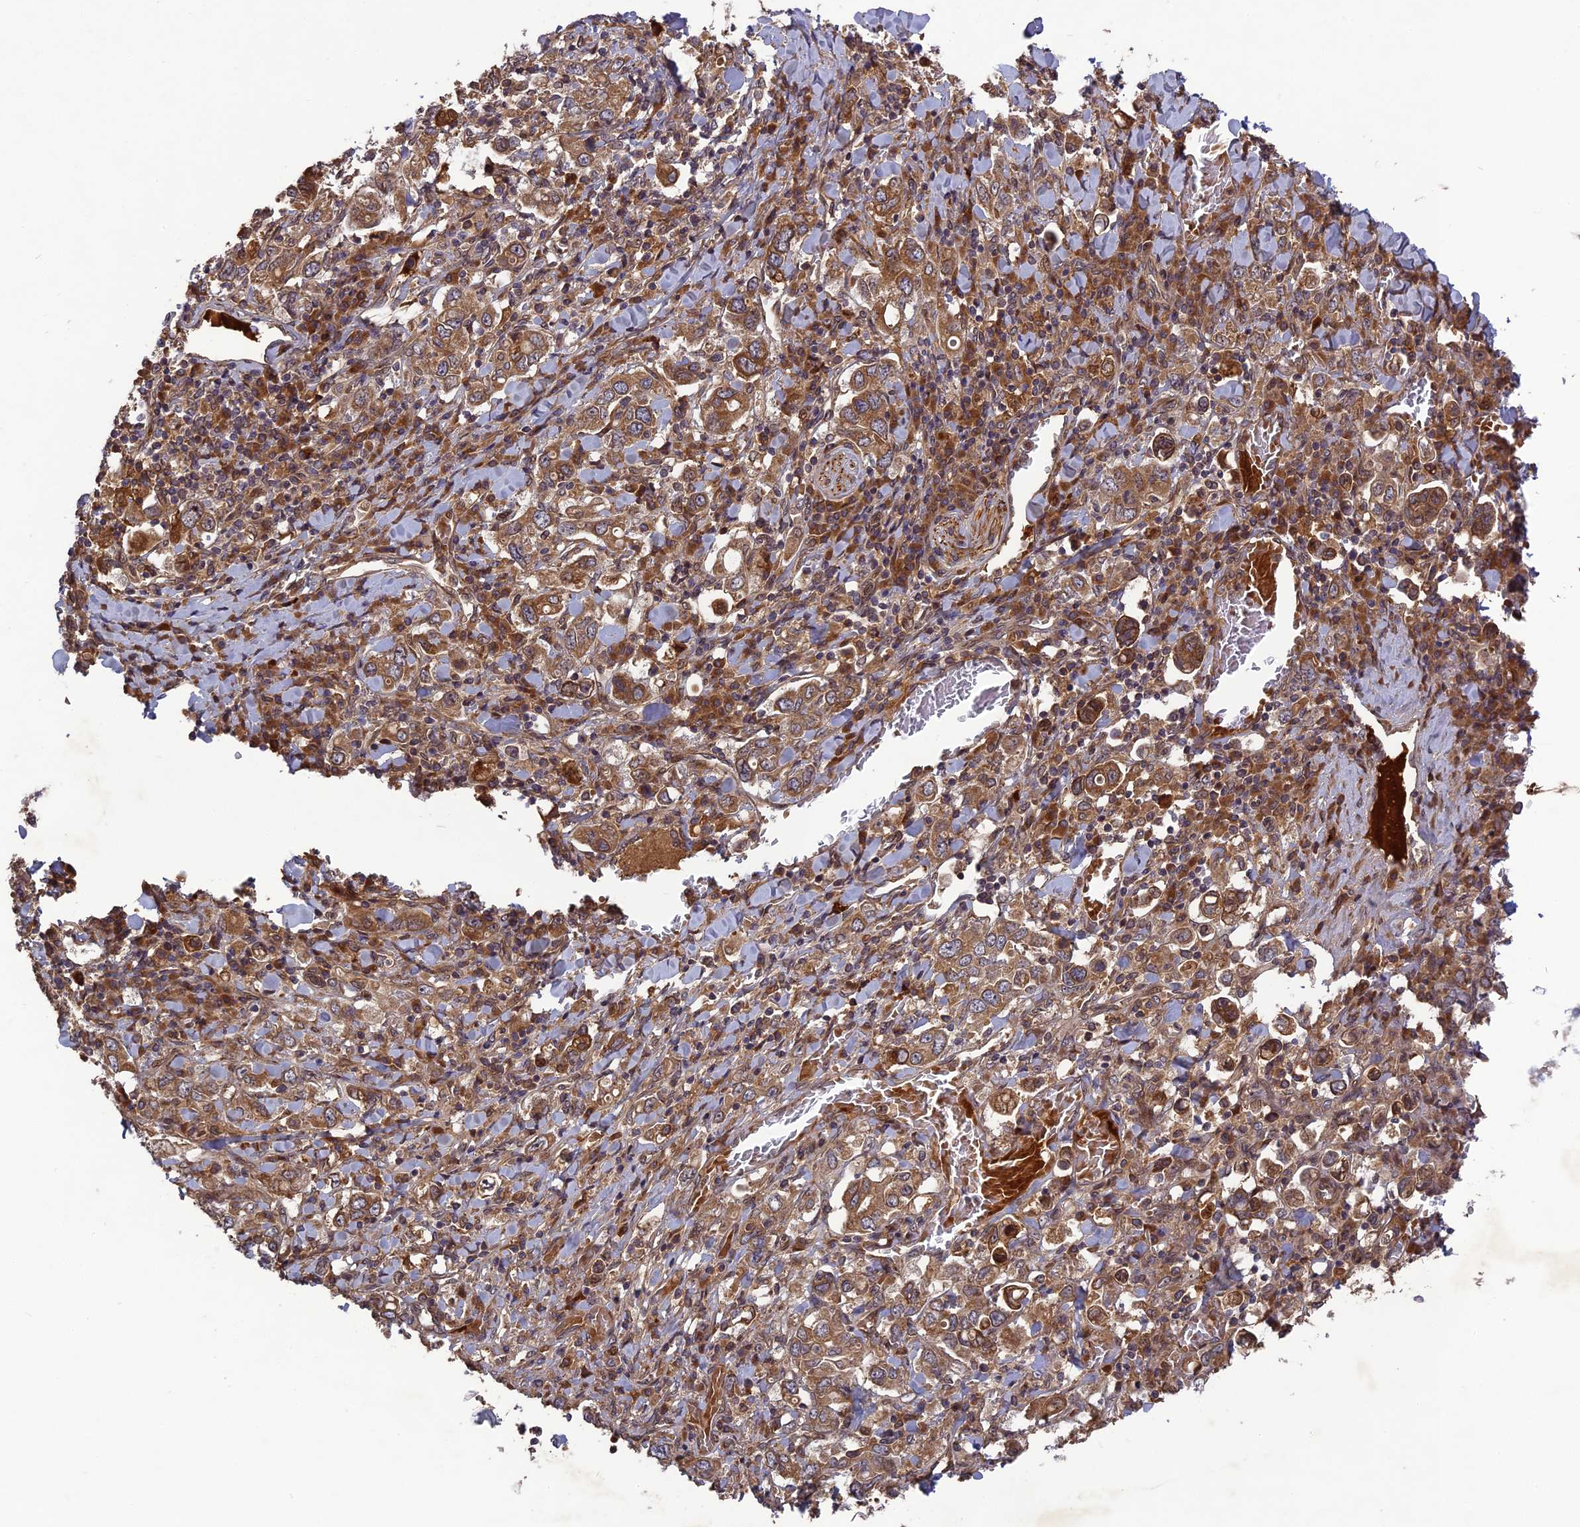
{"staining": {"intensity": "moderate", "quantity": ">75%", "location": "cytoplasmic/membranous"}, "tissue": "stomach cancer", "cell_type": "Tumor cells", "image_type": "cancer", "snomed": [{"axis": "morphology", "description": "Adenocarcinoma, NOS"}, {"axis": "topography", "description": "Stomach, upper"}], "caption": "Immunohistochemical staining of human stomach cancer (adenocarcinoma) exhibits medium levels of moderate cytoplasmic/membranous expression in about >75% of tumor cells.", "gene": "TMUB2", "patient": {"sex": "male", "age": 62}}